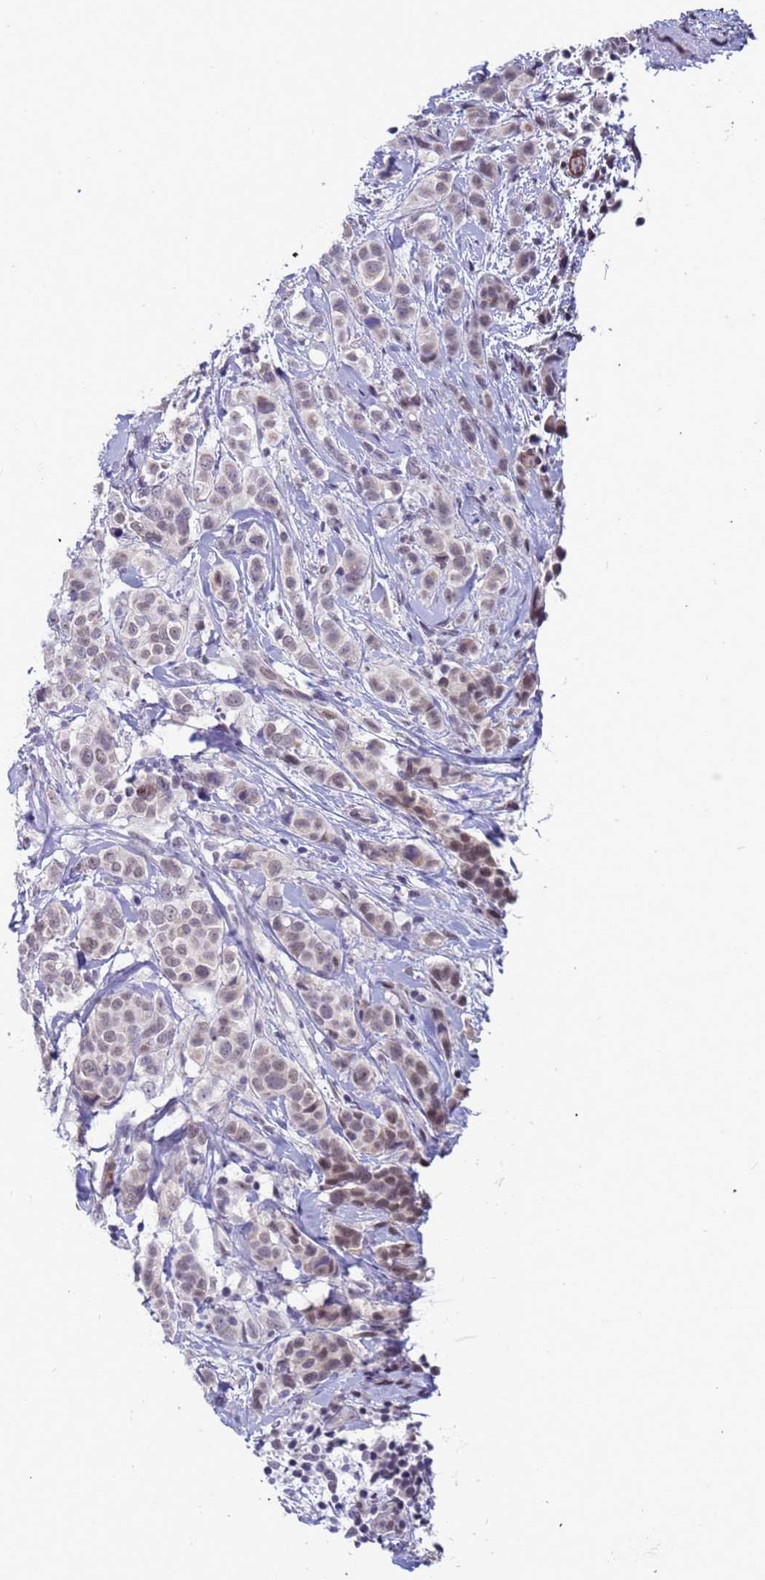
{"staining": {"intensity": "weak", "quantity": "25%-75%", "location": "nuclear"}, "tissue": "breast cancer", "cell_type": "Tumor cells", "image_type": "cancer", "snomed": [{"axis": "morphology", "description": "Lobular carcinoma"}, {"axis": "topography", "description": "Breast"}], "caption": "Brown immunohistochemical staining in human breast cancer demonstrates weak nuclear expression in about 25%-75% of tumor cells. (IHC, brightfield microscopy, high magnification).", "gene": "CXorf65", "patient": {"sex": "female", "age": 51}}